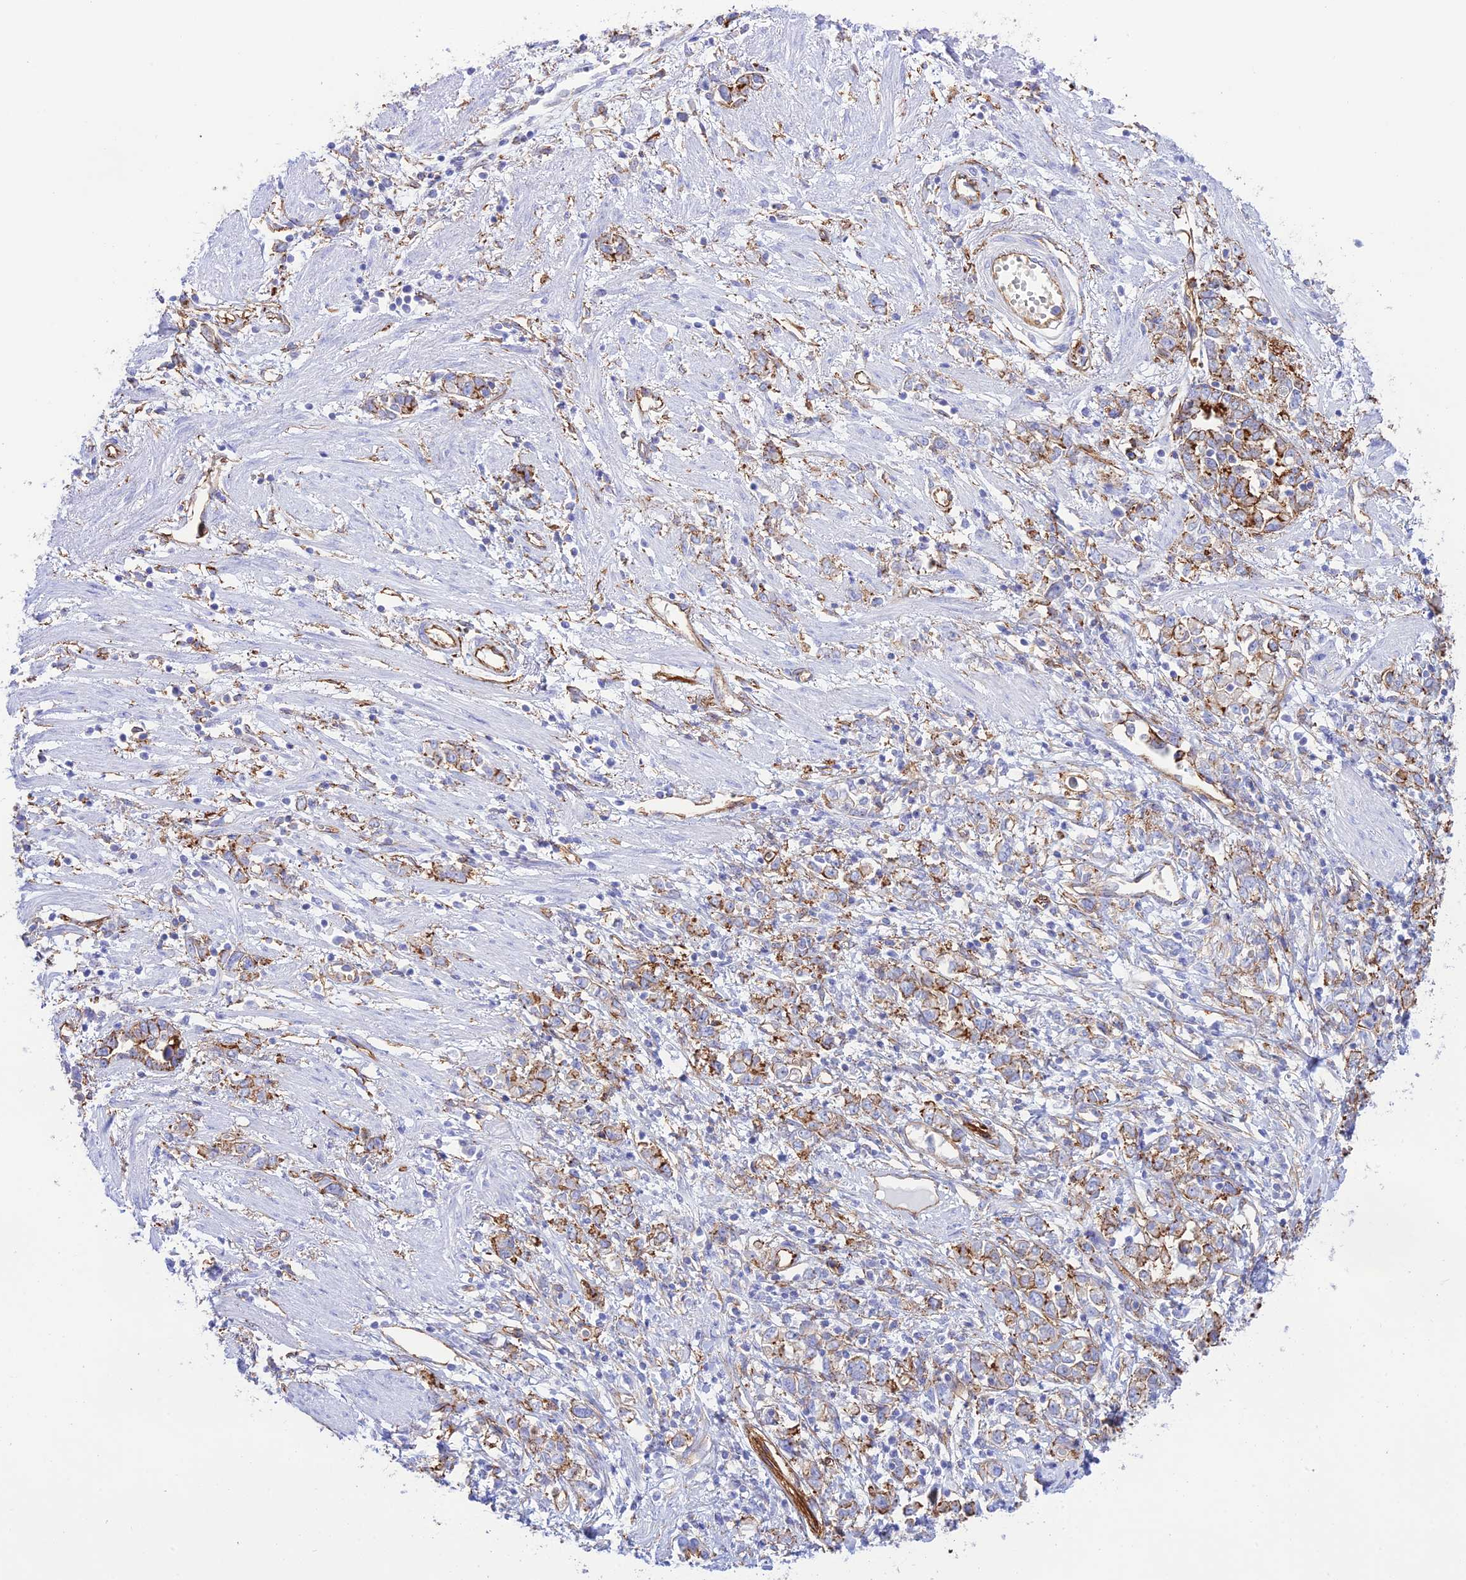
{"staining": {"intensity": "strong", "quantity": "25%-75%", "location": "cytoplasmic/membranous"}, "tissue": "stomach cancer", "cell_type": "Tumor cells", "image_type": "cancer", "snomed": [{"axis": "morphology", "description": "Adenocarcinoma, NOS"}, {"axis": "topography", "description": "Stomach"}], "caption": "Stomach cancer (adenocarcinoma) stained with a protein marker shows strong staining in tumor cells.", "gene": "YPEL5", "patient": {"sex": "female", "age": 76}}